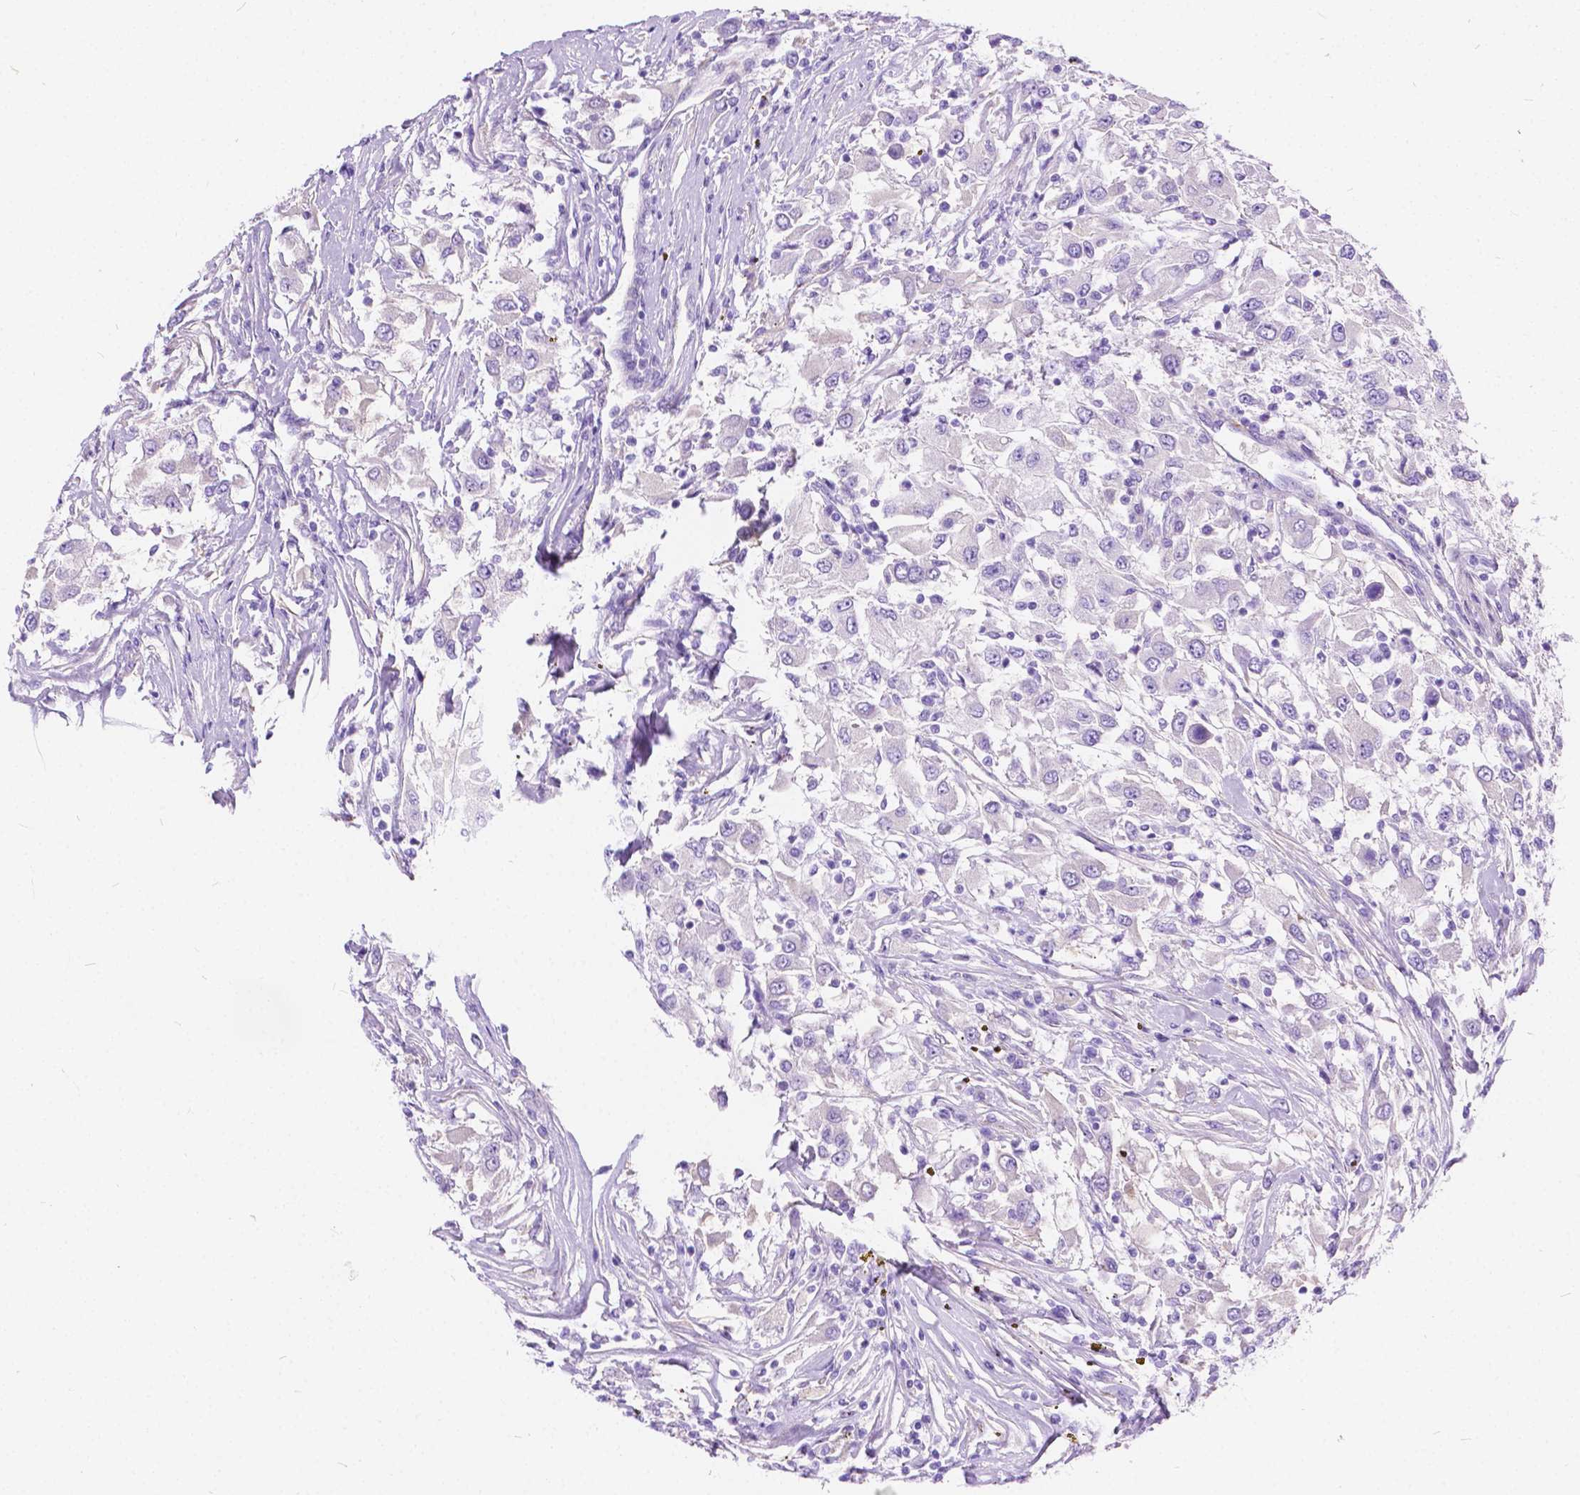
{"staining": {"intensity": "negative", "quantity": "none", "location": "none"}, "tissue": "renal cancer", "cell_type": "Tumor cells", "image_type": "cancer", "snomed": [{"axis": "morphology", "description": "Adenocarcinoma, NOS"}, {"axis": "topography", "description": "Kidney"}], "caption": "Immunohistochemistry micrograph of neoplastic tissue: human renal cancer (adenocarcinoma) stained with DAB shows no significant protein positivity in tumor cells.", "gene": "CHRM1", "patient": {"sex": "female", "age": 67}}